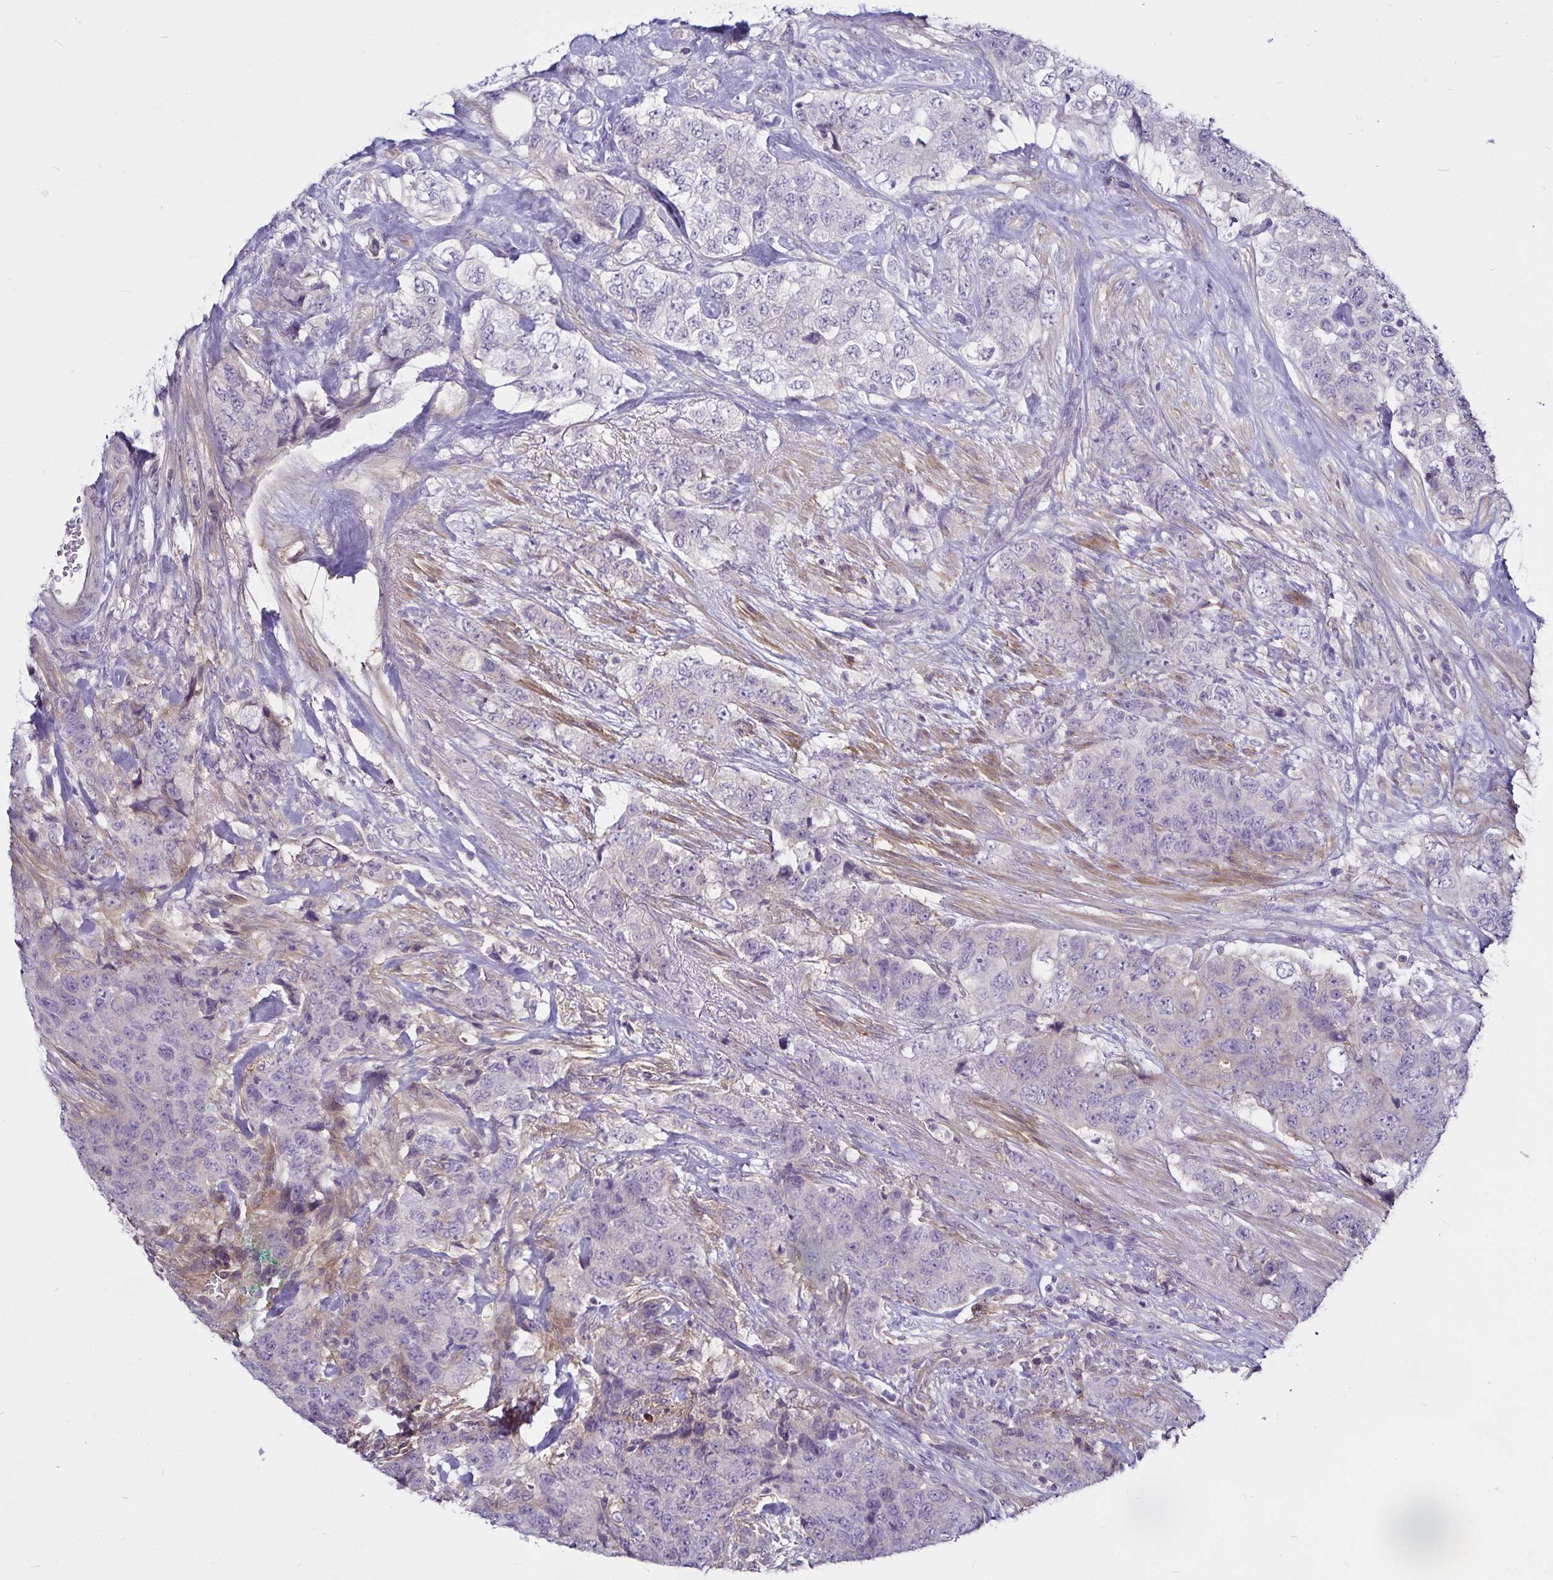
{"staining": {"intensity": "negative", "quantity": "none", "location": "none"}, "tissue": "urothelial cancer", "cell_type": "Tumor cells", "image_type": "cancer", "snomed": [{"axis": "morphology", "description": "Urothelial carcinoma, High grade"}, {"axis": "topography", "description": "Urinary bladder"}], "caption": "Immunohistochemistry of high-grade urothelial carcinoma displays no expression in tumor cells.", "gene": "GNG12", "patient": {"sex": "female", "age": 78}}